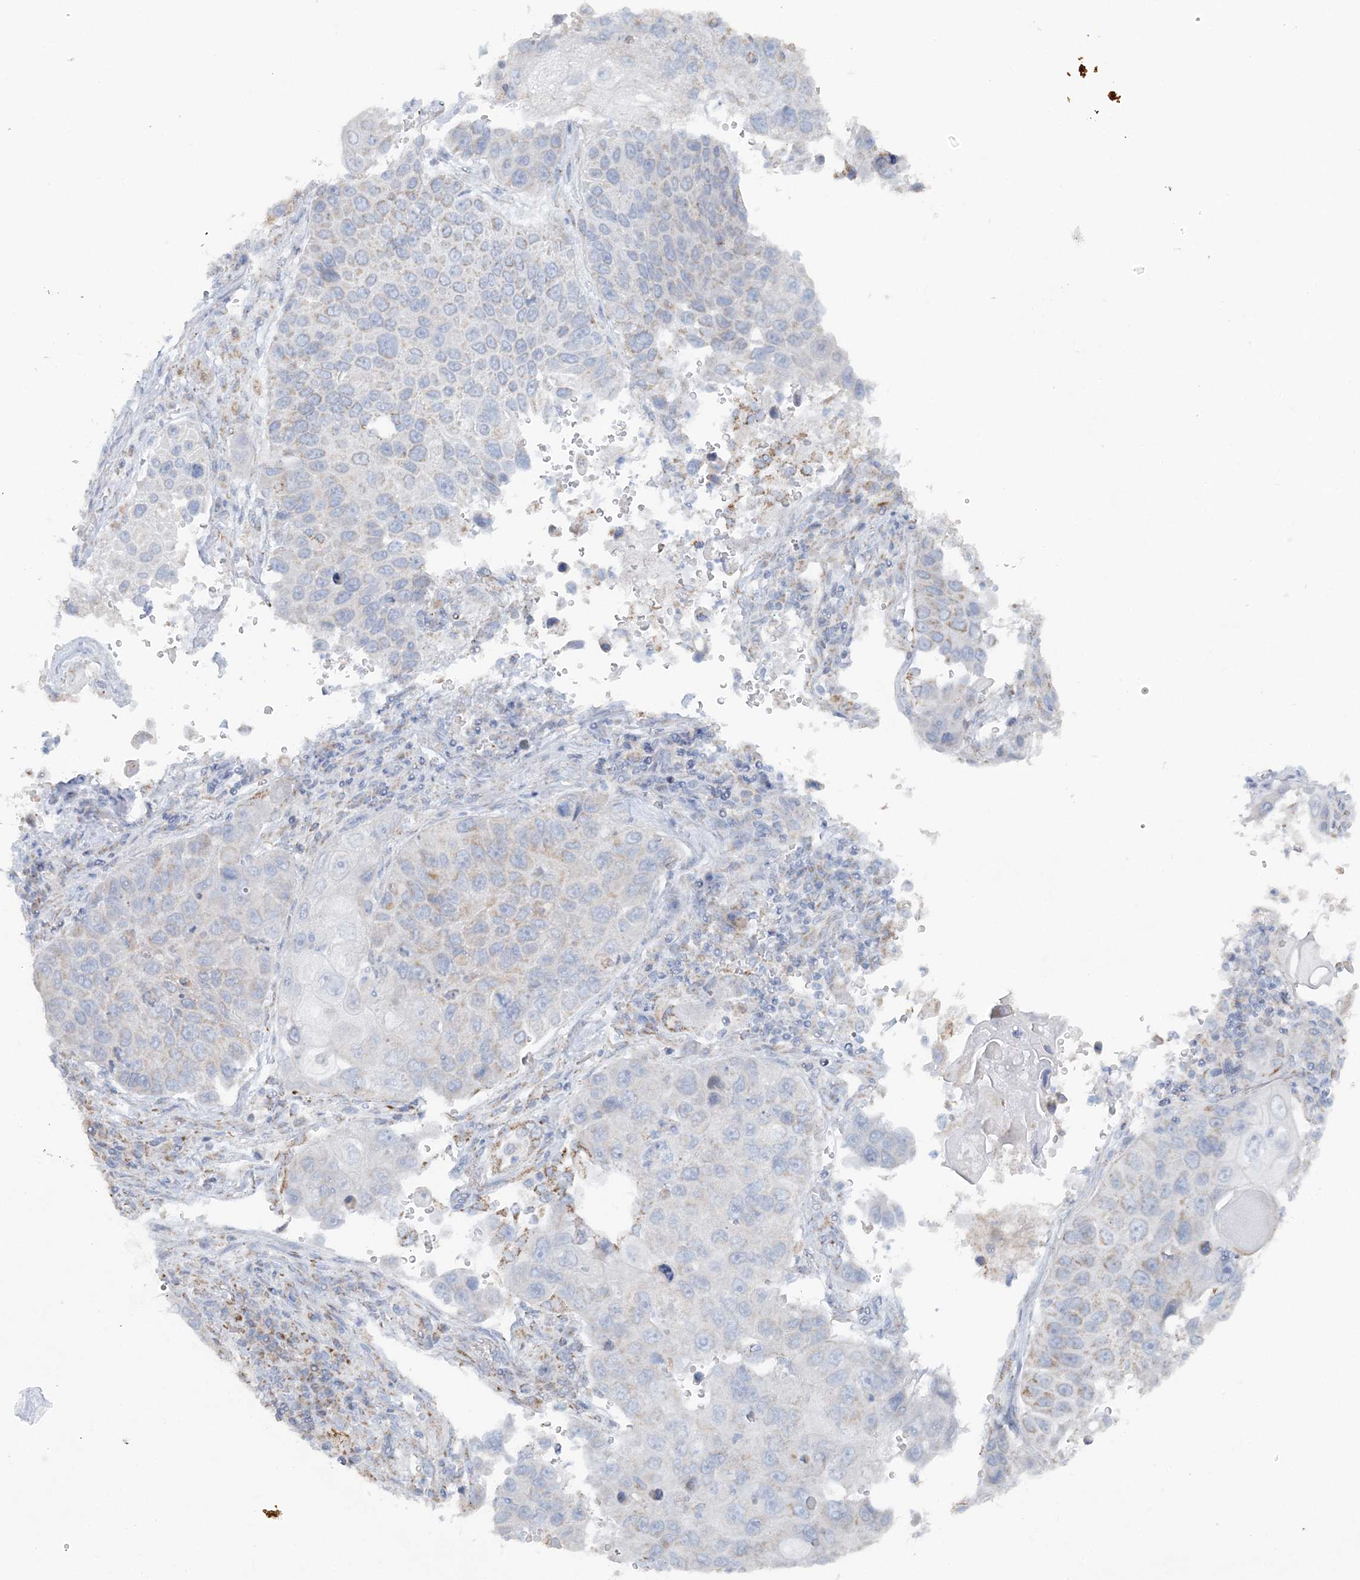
{"staining": {"intensity": "weak", "quantity": "<25%", "location": "cytoplasmic/membranous"}, "tissue": "lung cancer", "cell_type": "Tumor cells", "image_type": "cancer", "snomed": [{"axis": "morphology", "description": "Squamous cell carcinoma, NOS"}, {"axis": "topography", "description": "Lung"}], "caption": "Micrograph shows no protein positivity in tumor cells of lung cancer tissue. (DAB immunohistochemistry (IHC) visualized using brightfield microscopy, high magnification).", "gene": "PCCB", "patient": {"sex": "male", "age": 61}}